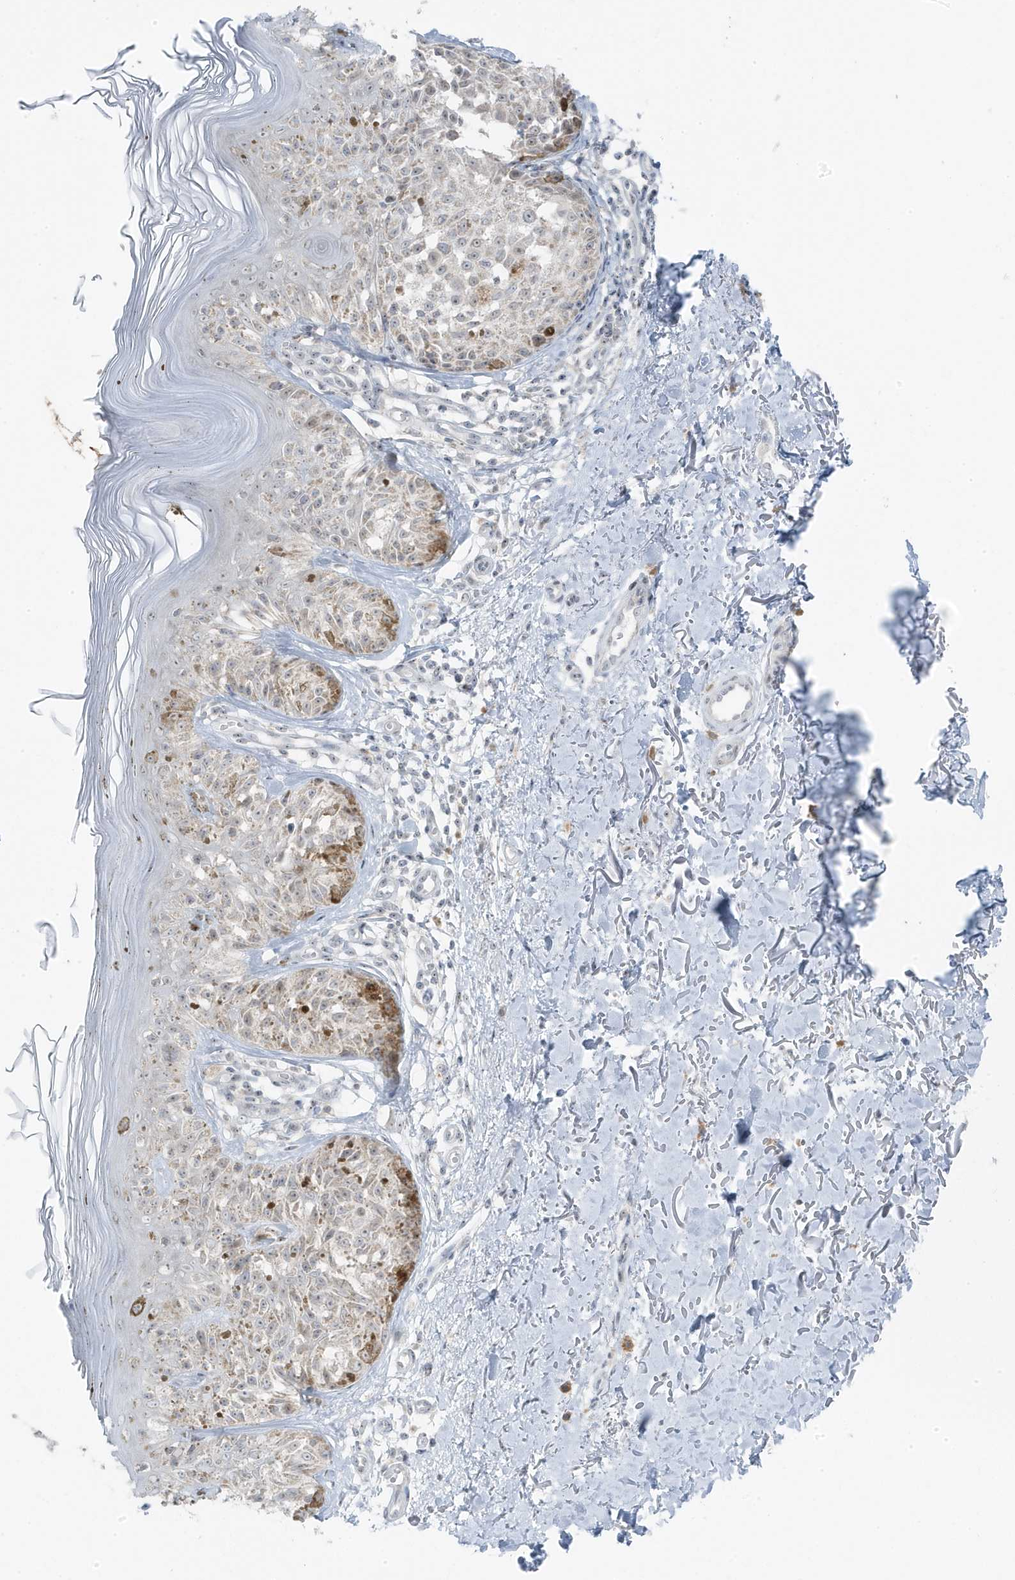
{"staining": {"intensity": "weak", "quantity": "<25%", "location": "cytoplasmic/membranous"}, "tissue": "melanoma", "cell_type": "Tumor cells", "image_type": "cancer", "snomed": [{"axis": "morphology", "description": "Malignant melanoma, NOS"}, {"axis": "topography", "description": "Skin"}], "caption": "DAB (3,3'-diaminobenzidine) immunohistochemical staining of malignant melanoma displays no significant staining in tumor cells.", "gene": "TSEN15", "patient": {"sex": "female", "age": 50}}